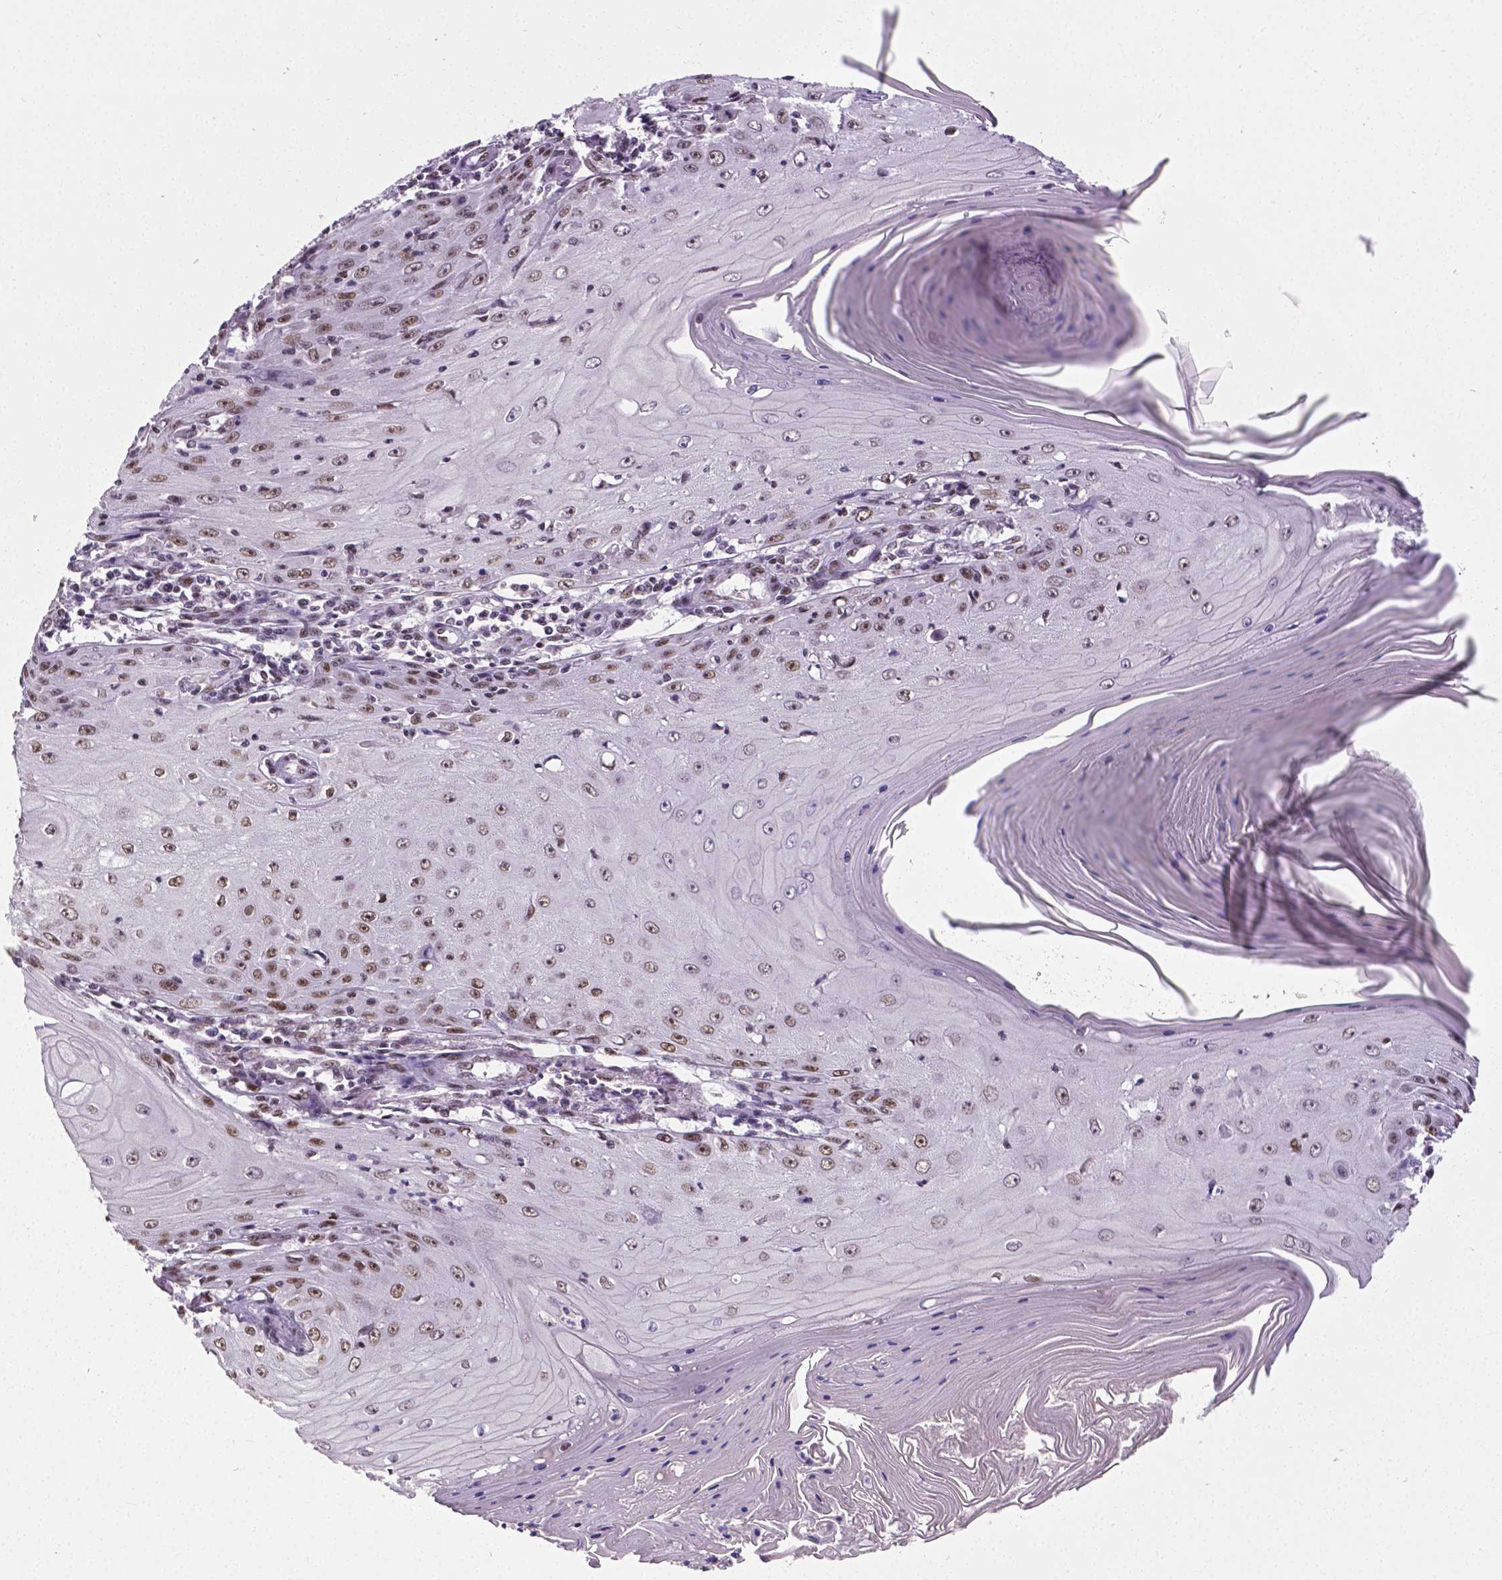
{"staining": {"intensity": "moderate", "quantity": ">75%", "location": "nuclear"}, "tissue": "skin cancer", "cell_type": "Tumor cells", "image_type": "cancer", "snomed": [{"axis": "morphology", "description": "Squamous cell carcinoma, NOS"}, {"axis": "topography", "description": "Skin"}], "caption": "Squamous cell carcinoma (skin) stained for a protein (brown) displays moderate nuclear positive positivity in about >75% of tumor cells.", "gene": "REST", "patient": {"sex": "female", "age": 73}}